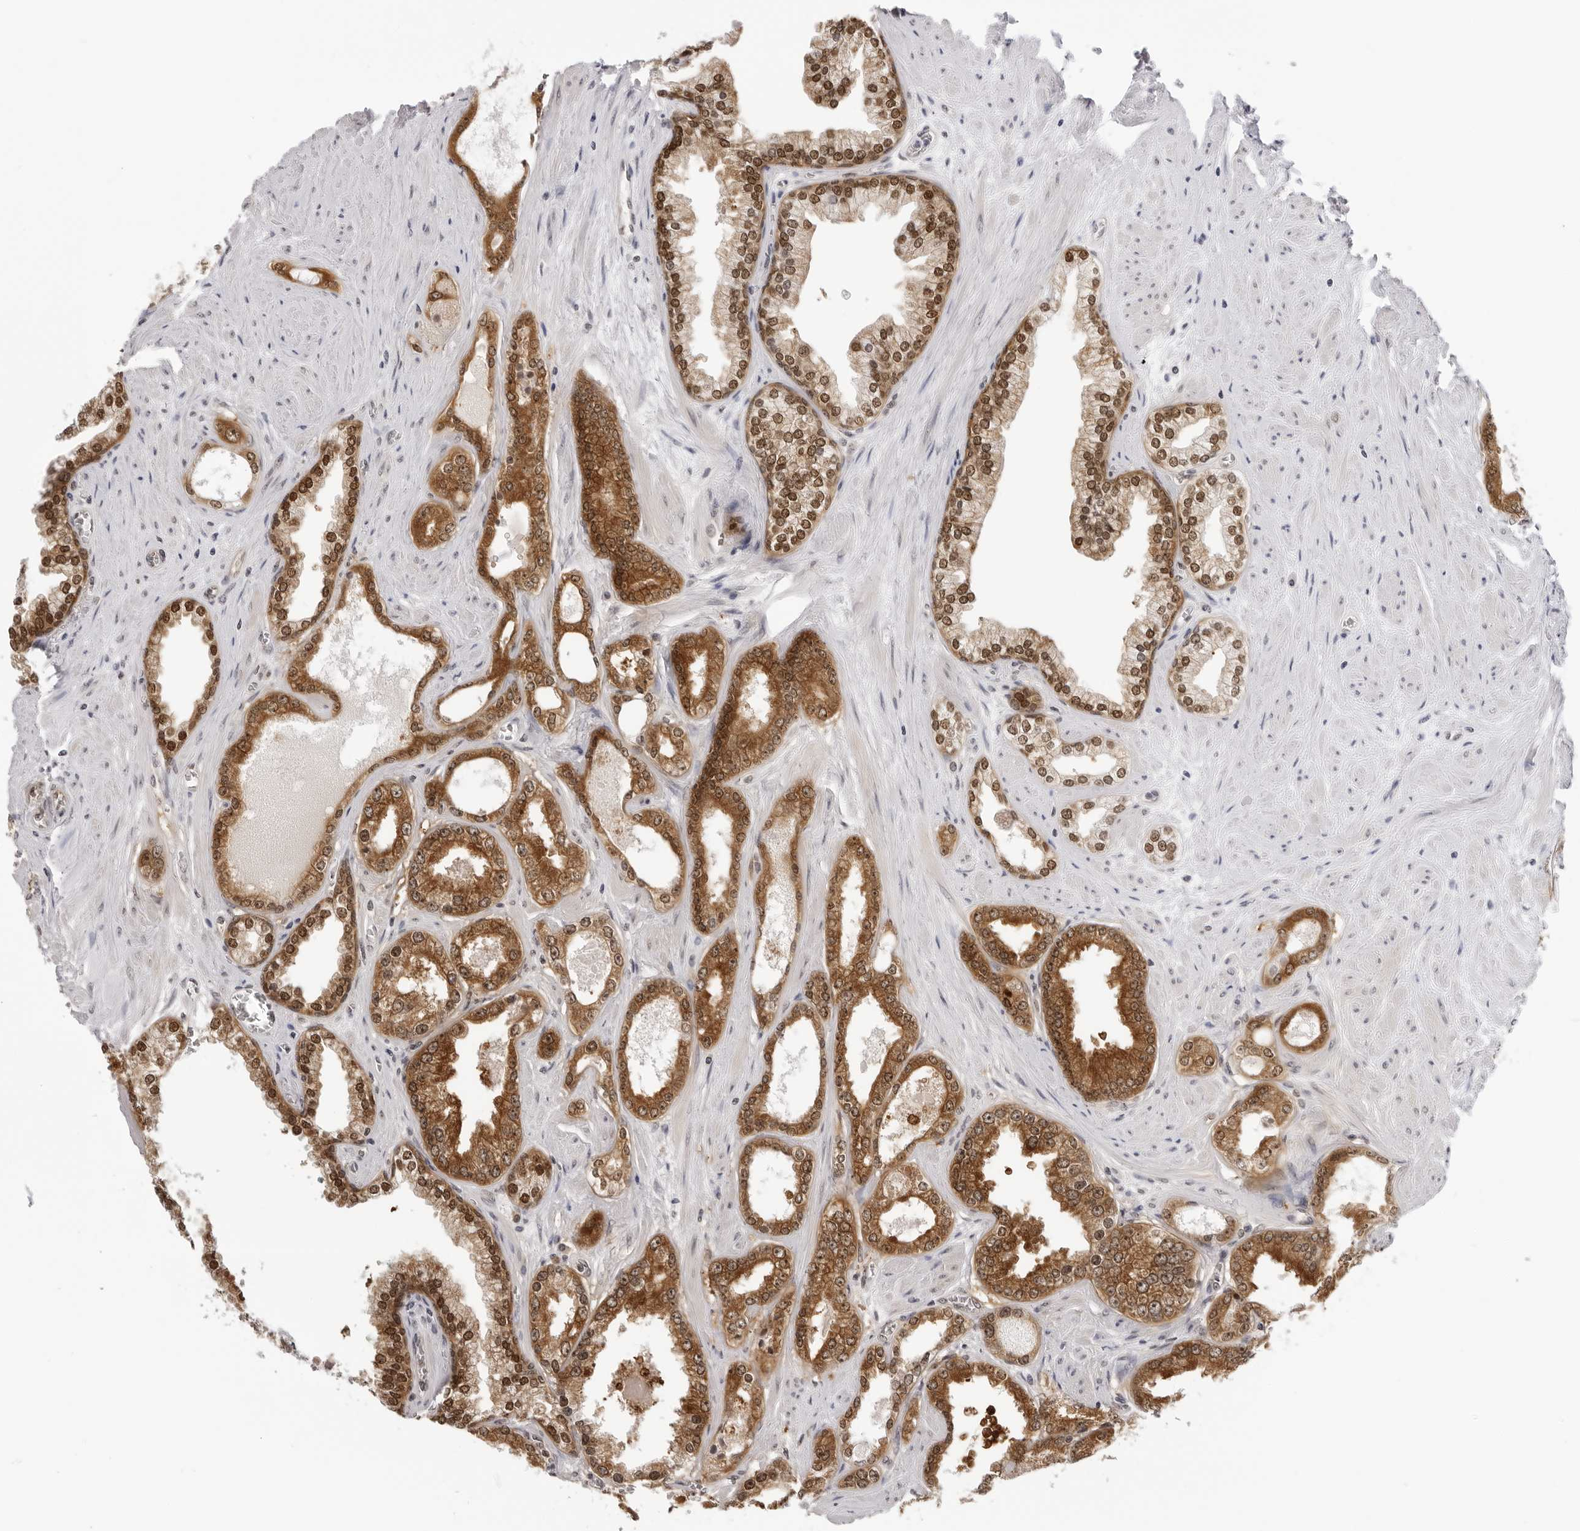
{"staining": {"intensity": "moderate", "quantity": ">75%", "location": "cytoplasmic/membranous,nuclear"}, "tissue": "prostate cancer", "cell_type": "Tumor cells", "image_type": "cancer", "snomed": [{"axis": "morphology", "description": "Adenocarcinoma, Low grade"}, {"axis": "topography", "description": "Prostate"}], "caption": "Prostate adenocarcinoma (low-grade) tissue displays moderate cytoplasmic/membranous and nuclear staining in about >75% of tumor cells, visualized by immunohistochemistry.", "gene": "WDR77", "patient": {"sex": "male", "age": 62}}